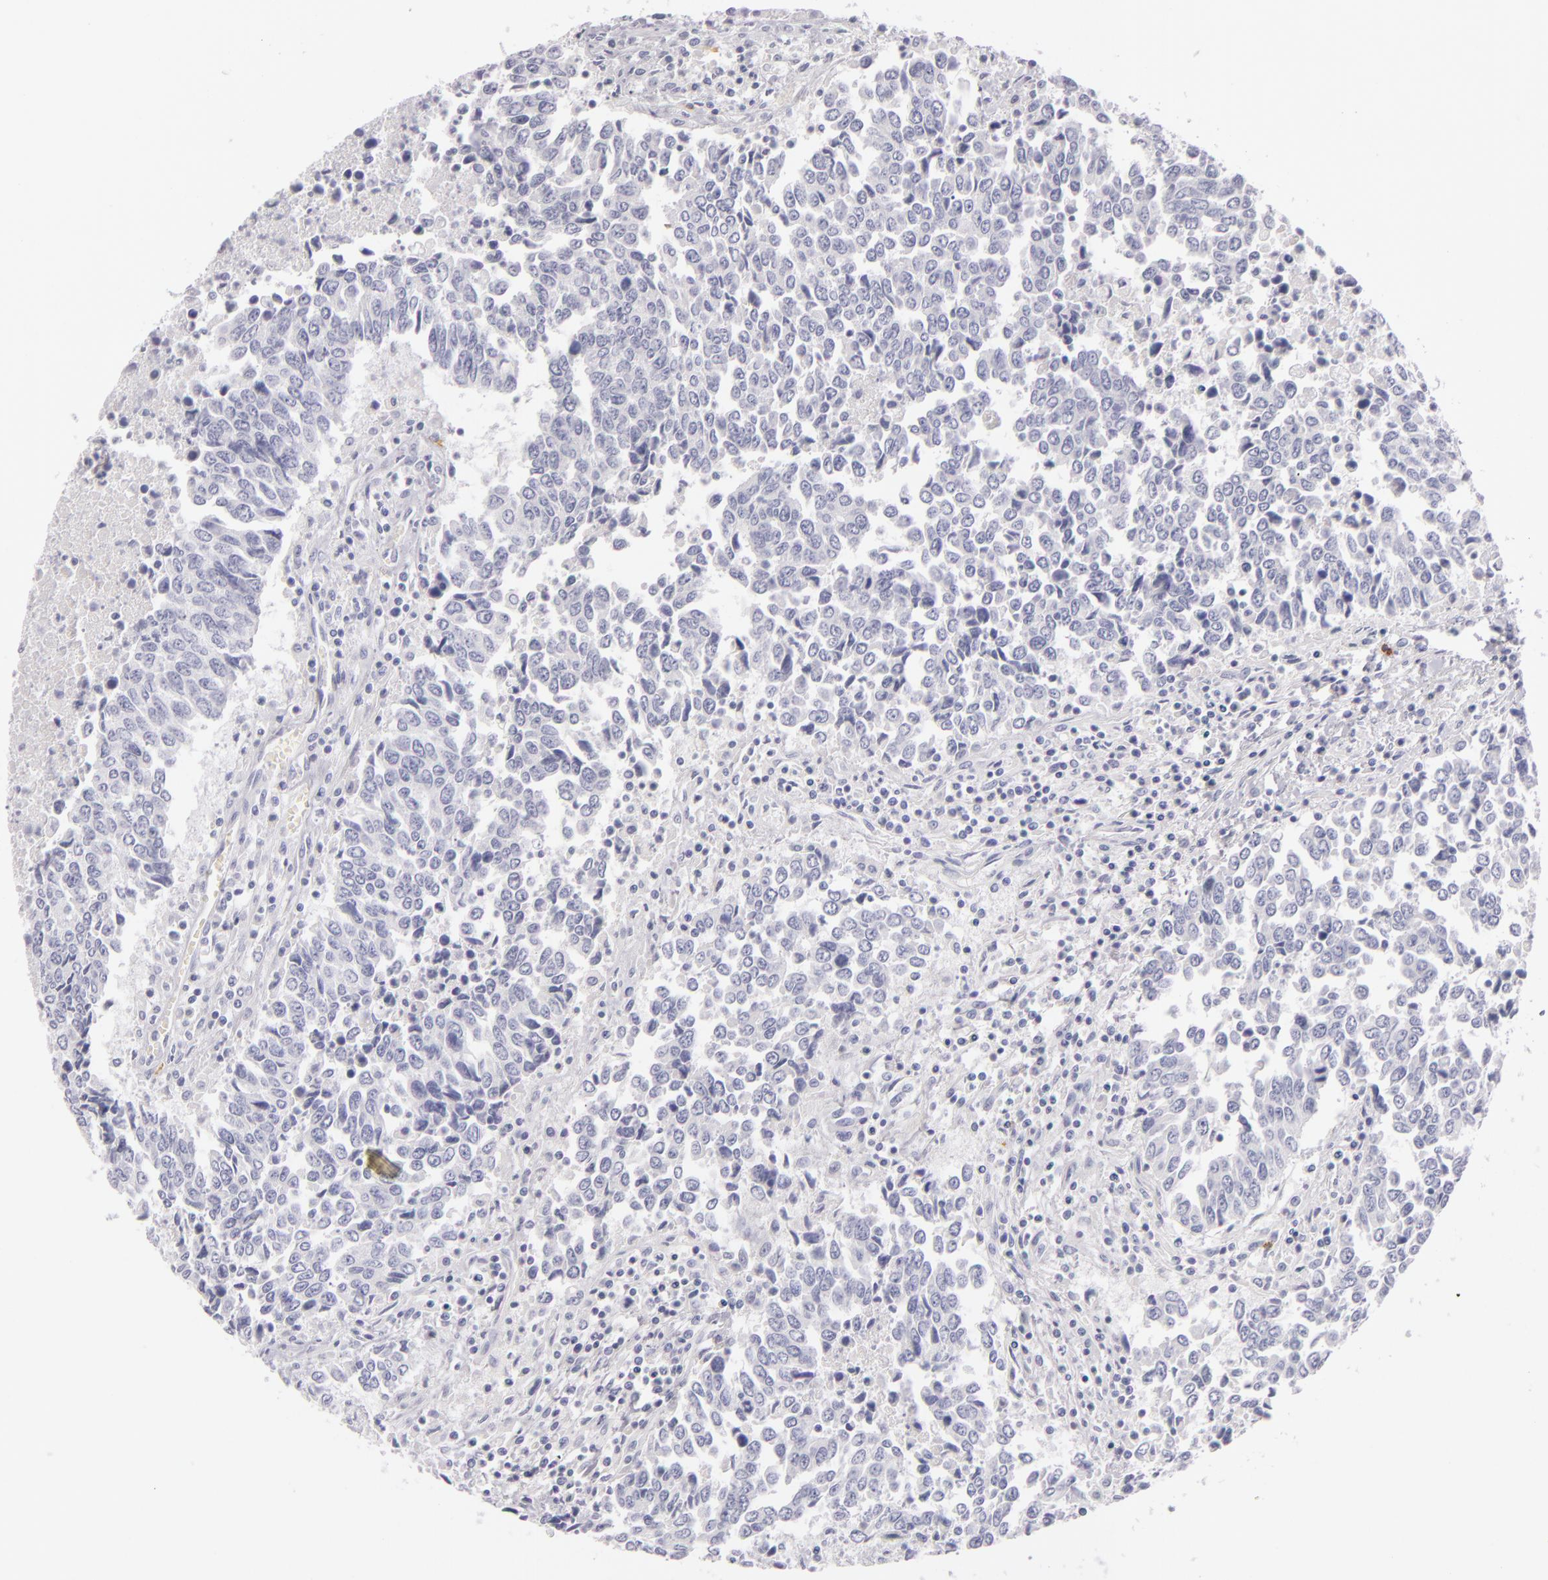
{"staining": {"intensity": "negative", "quantity": "none", "location": "none"}, "tissue": "urothelial cancer", "cell_type": "Tumor cells", "image_type": "cancer", "snomed": [{"axis": "morphology", "description": "Urothelial carcinoma, High grade"}, {"axis": "topography", "description": "Urinary bladder"}], "caption": "This is an immunohistochemistry photomicrograph of human high-grade urothelial carcinoma. There is no expression in tumor cells.", "gene": "TPSD1", "patient": {"sex": "male", "age": 86}}